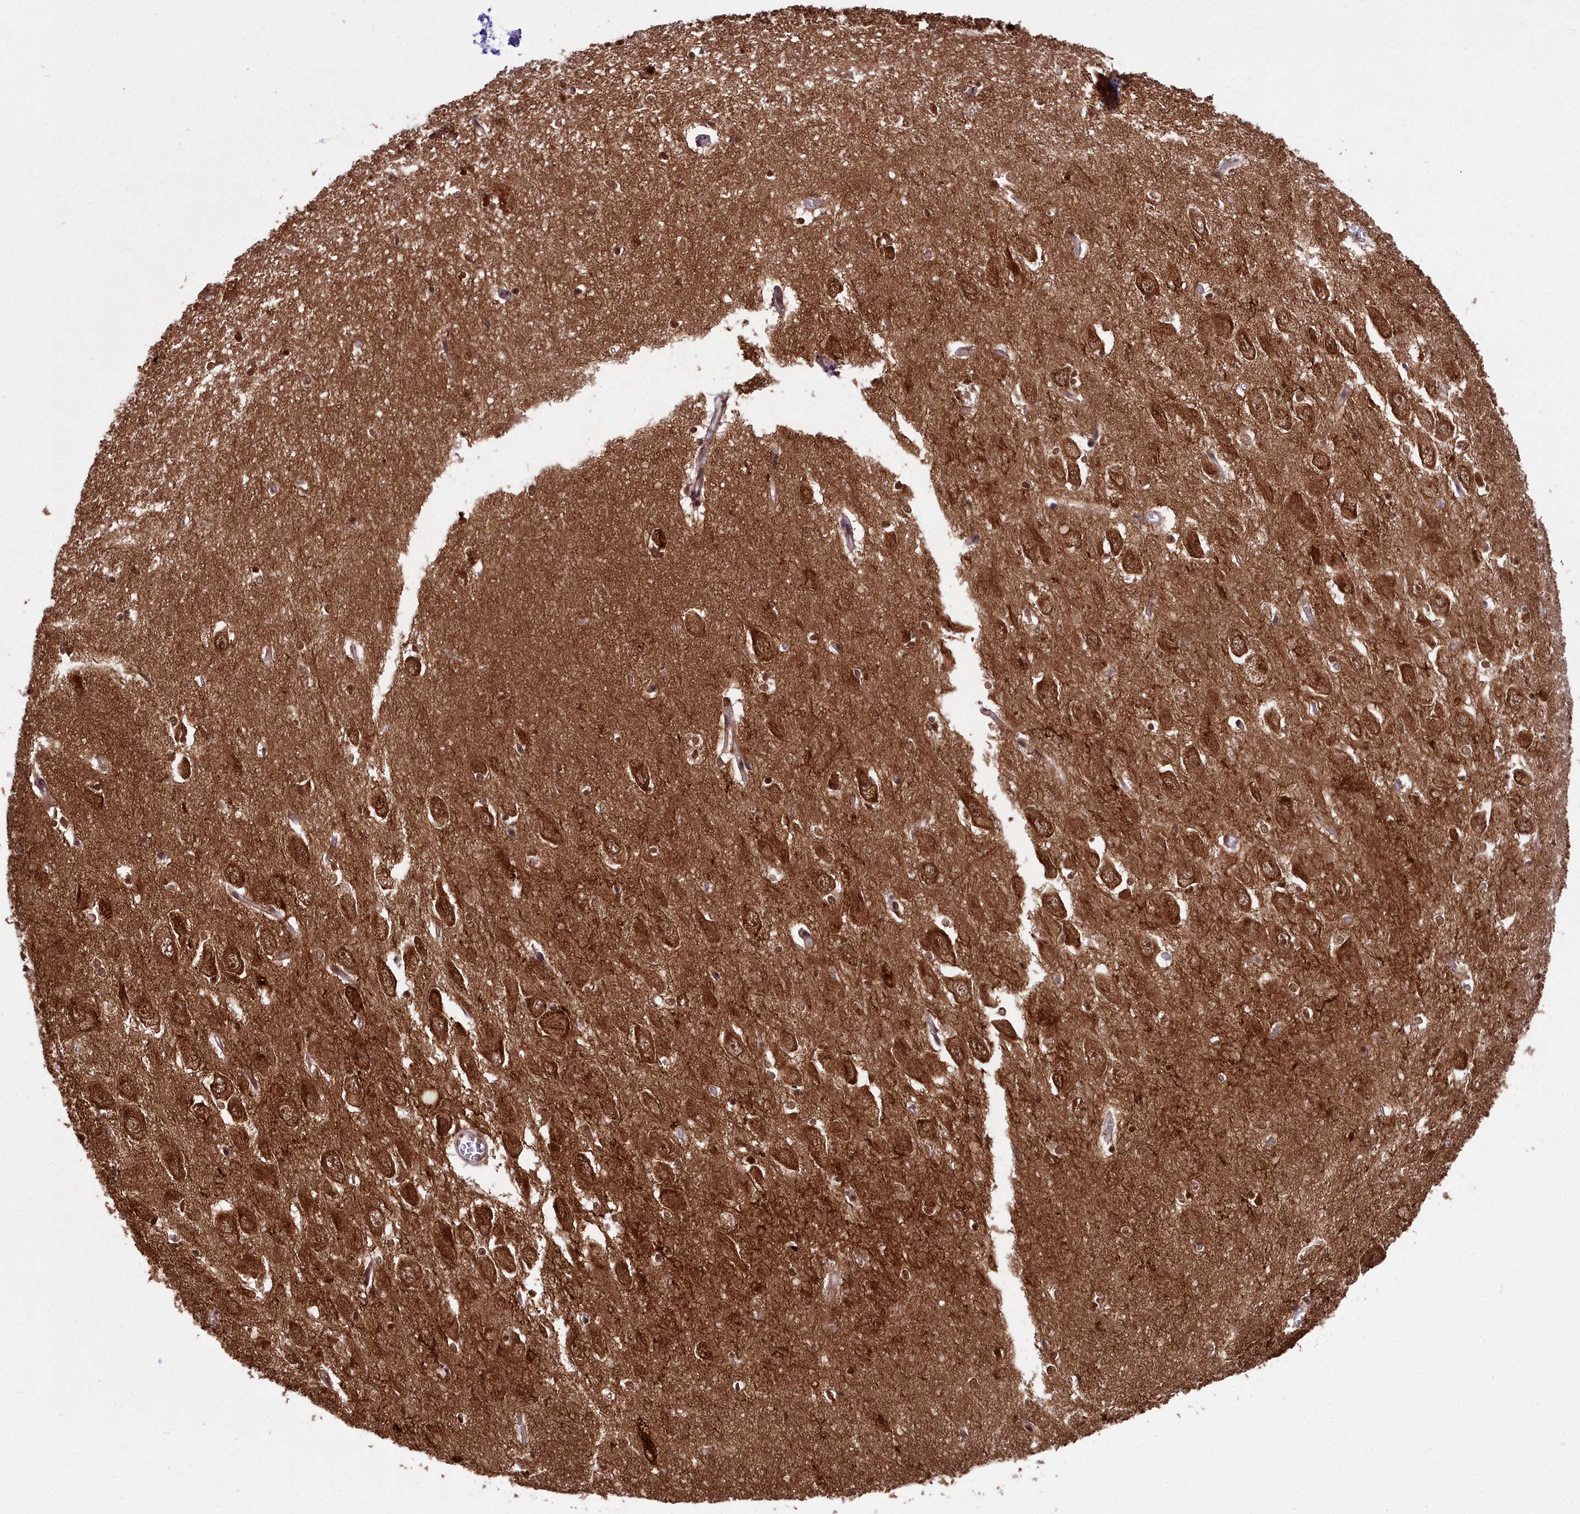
{"staining": {"intensity": "strong", "quantity": "25%-75%", "location": "nuclear"}, "tissue": "hippocampus", "cell_type": "Glial cells", "image_type": "normal", "snomed": [{"axis": "morphology", "description": "Normal tissue, NOS"}, {"axis": "topography", "description": "Hippocampus"}], "caption": "Protein staining of unremarkable hippocampus displays strong nuclear positivity in about 25%-75% of glial cells.", "gene": "MAP6", "patient": {"sex": "female", "age": 64}}